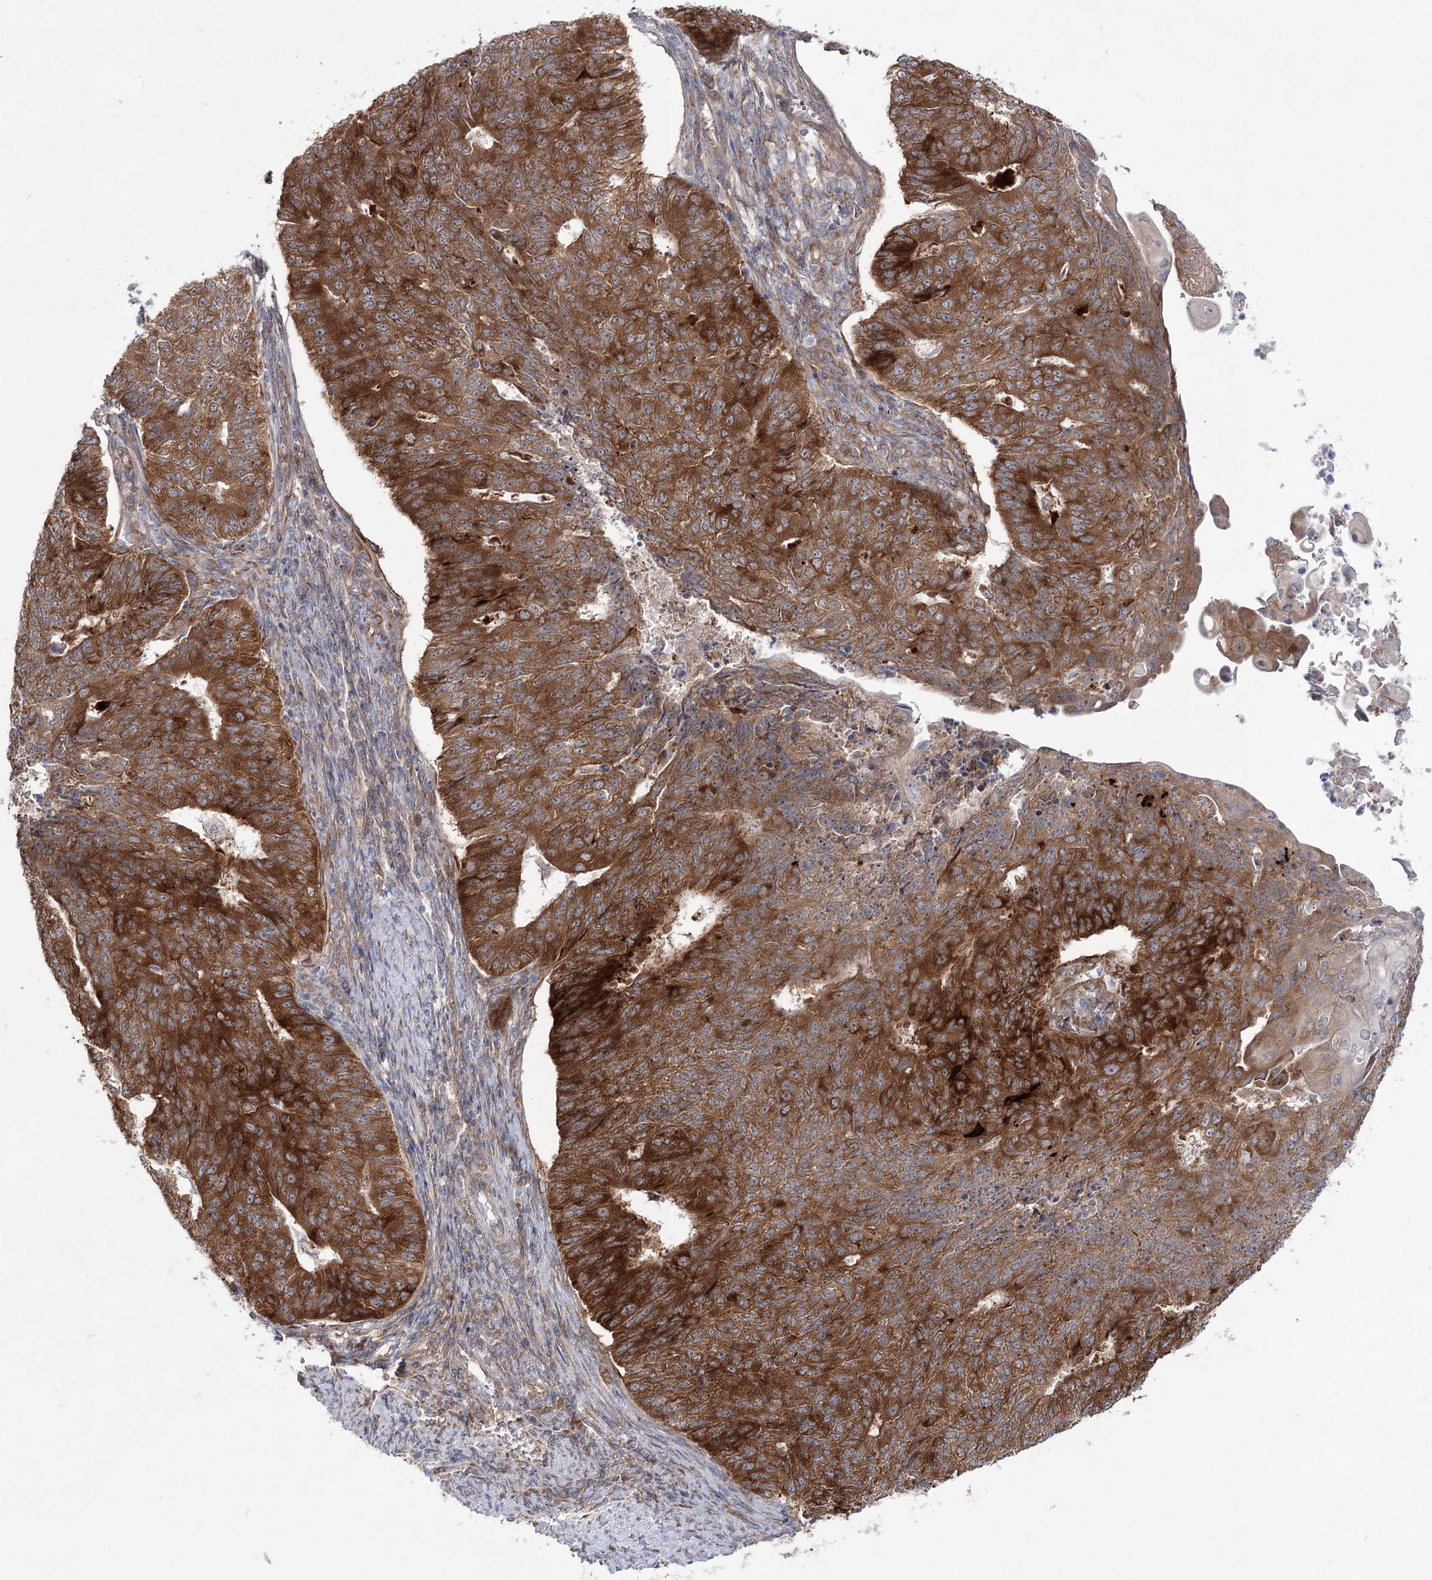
{"staining": {"intensity": "strong", "quantity": ">75%", "location": "cytoplasmic/membranous"}, "tissue": "endometrial cancer", "cell_type": "Tumor cells", "image_type": "cancer", "snomed": [{"axis": "morphology", "description": "Adenocarcinoma, NOS"}, {"axis": "topography", "description": "Endometrium"}], "caption": "Human endometrial cancer stained for a protein (brown) displays strong cytoplasmic/membranous positive staining in about >75% of tumor cells.", "gene": "VWA2", "patient": {"sex": "female", "age": 32}}